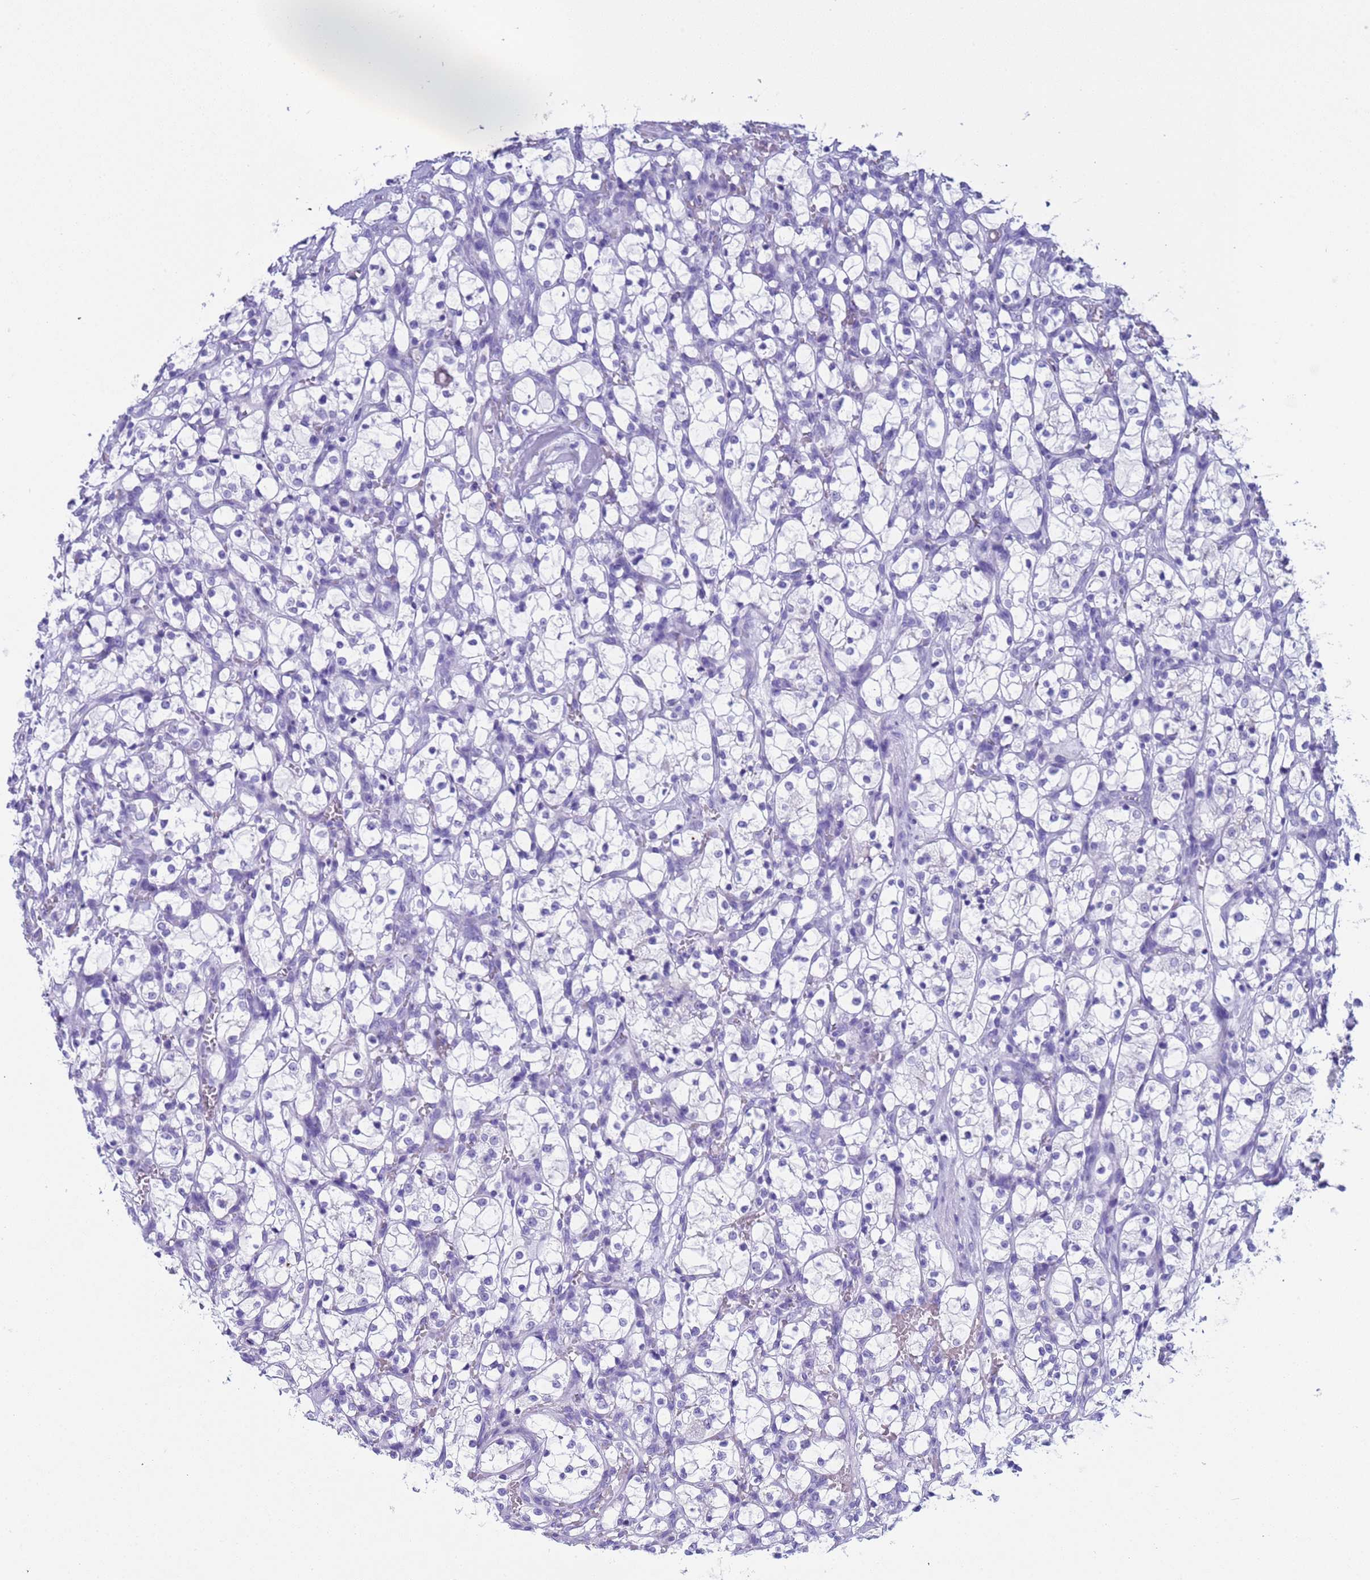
{"staining": {"intensity": "negative", "quantity": "none", "location": "none"}, "tissue": "renal cancer", "cell_type": "Tumor cells", "image_type": "cancer", "snomed": [{"axis": "morphology", "description": "Adenocarcinoma, NOS"}, {"axis": "topography", "description": "Kidney"}], "caption": "An immunohistochemistry (IHC) photomicrograph of renal adenocarcinoma is shown. There is no staining in tumor cells of renal adenocarcinoma.", "gene": "CKM", "patient": {"sex": "female", "age": 69}}